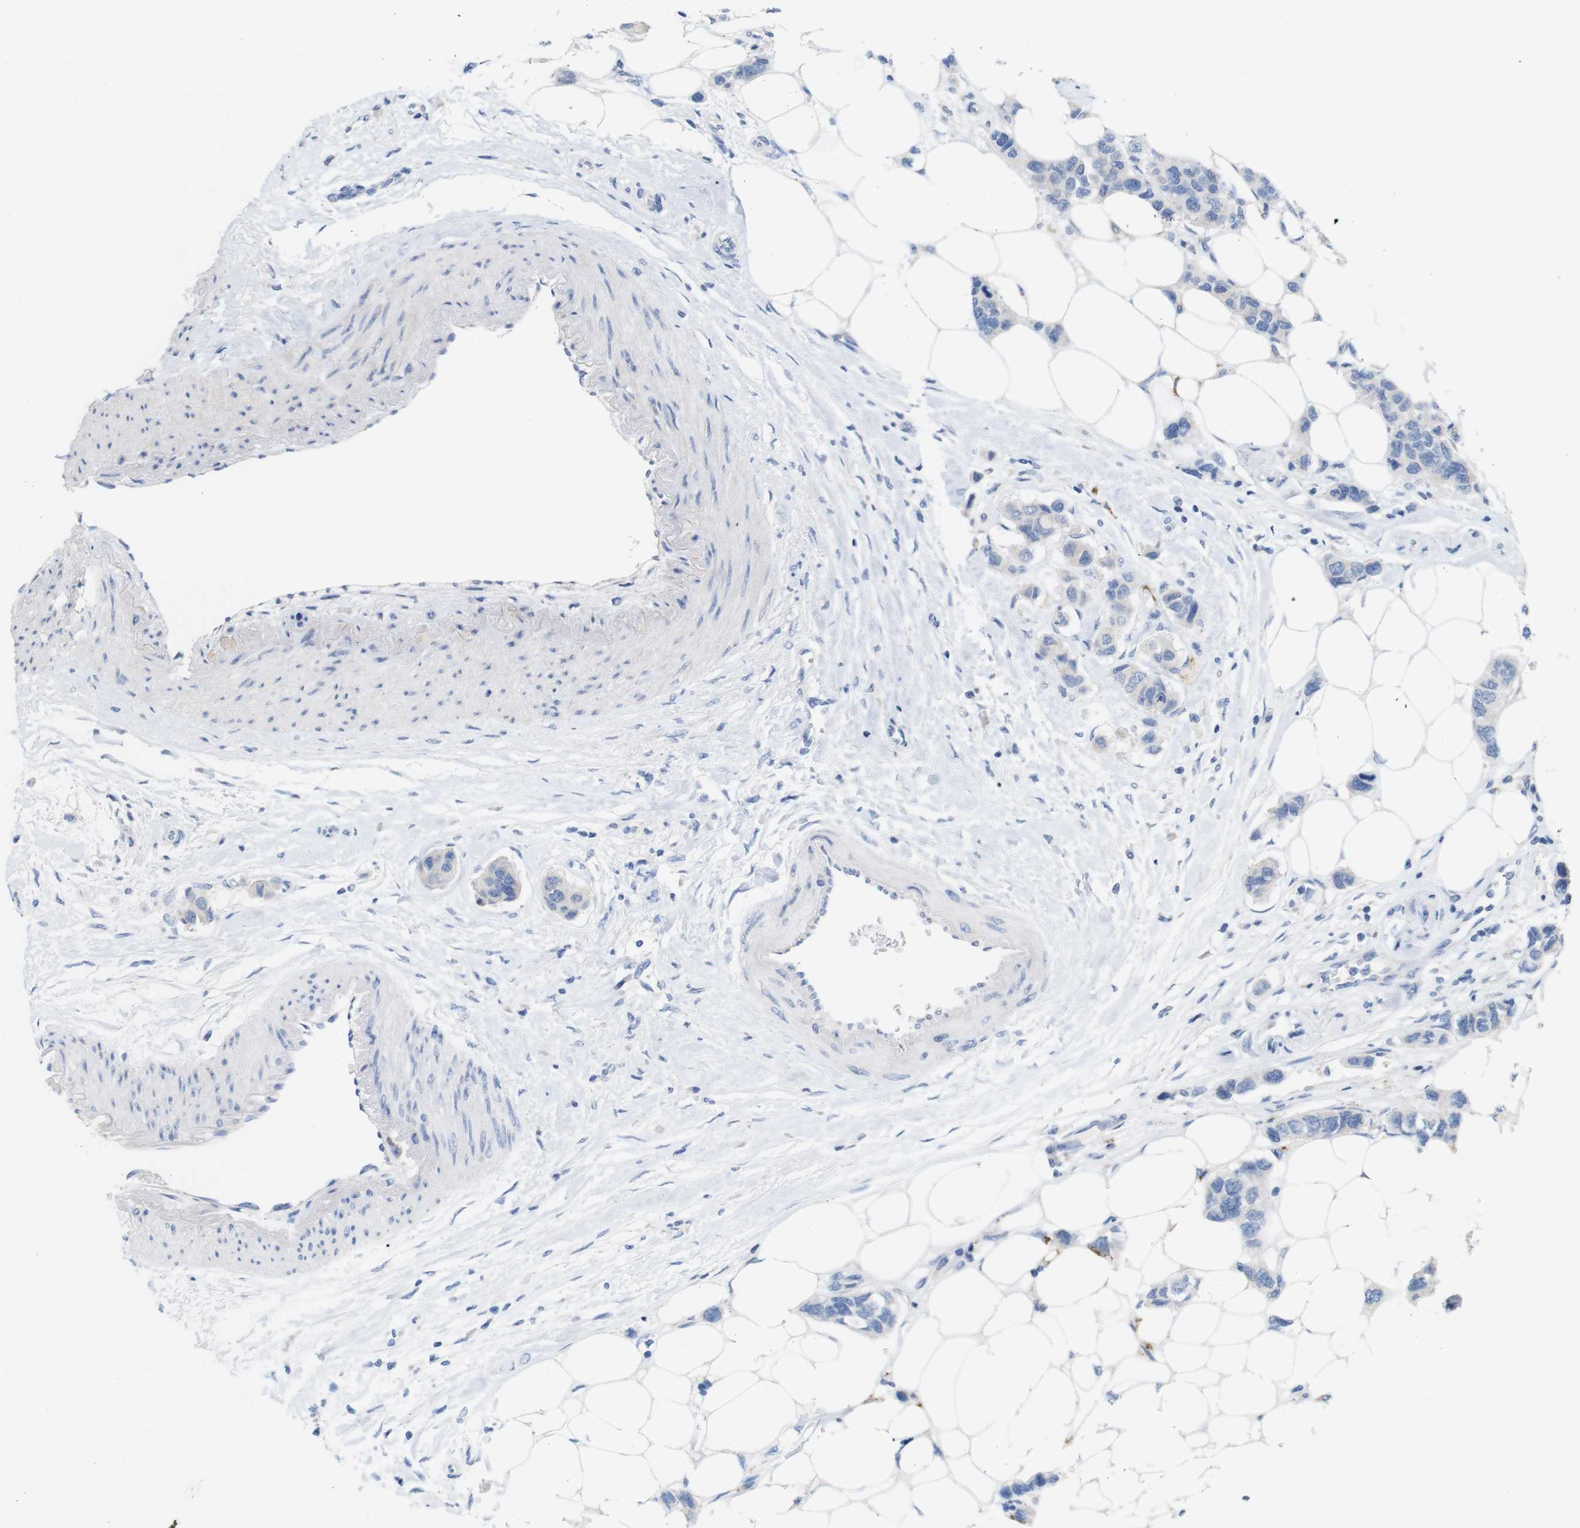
{"staining": {"intensity": "negative", "quantity": "none", "location": "none"}, "tissue": "breast cancer", "cell_type": "Tumor cells", "image_type": "cancer", "snomed": [{"axis": "morphology", "description": "Normal tissue, NOS"}, {"axis": "morphology", "description": "Duct carcinoma"}, {"axis": "topography", "description": "Breast"}], "caption": "DAB immunohistochemical staining of intraductal carcinoma (breast) exhibits no significant positivity in tumor cells. Brightfield microscopy of immunohistochemistry stained with DAB (brown) and hematoxylin (blue), captured at high magnification.", "gene": "LAG3", "patient": {"sex": "female", "age": 50}}